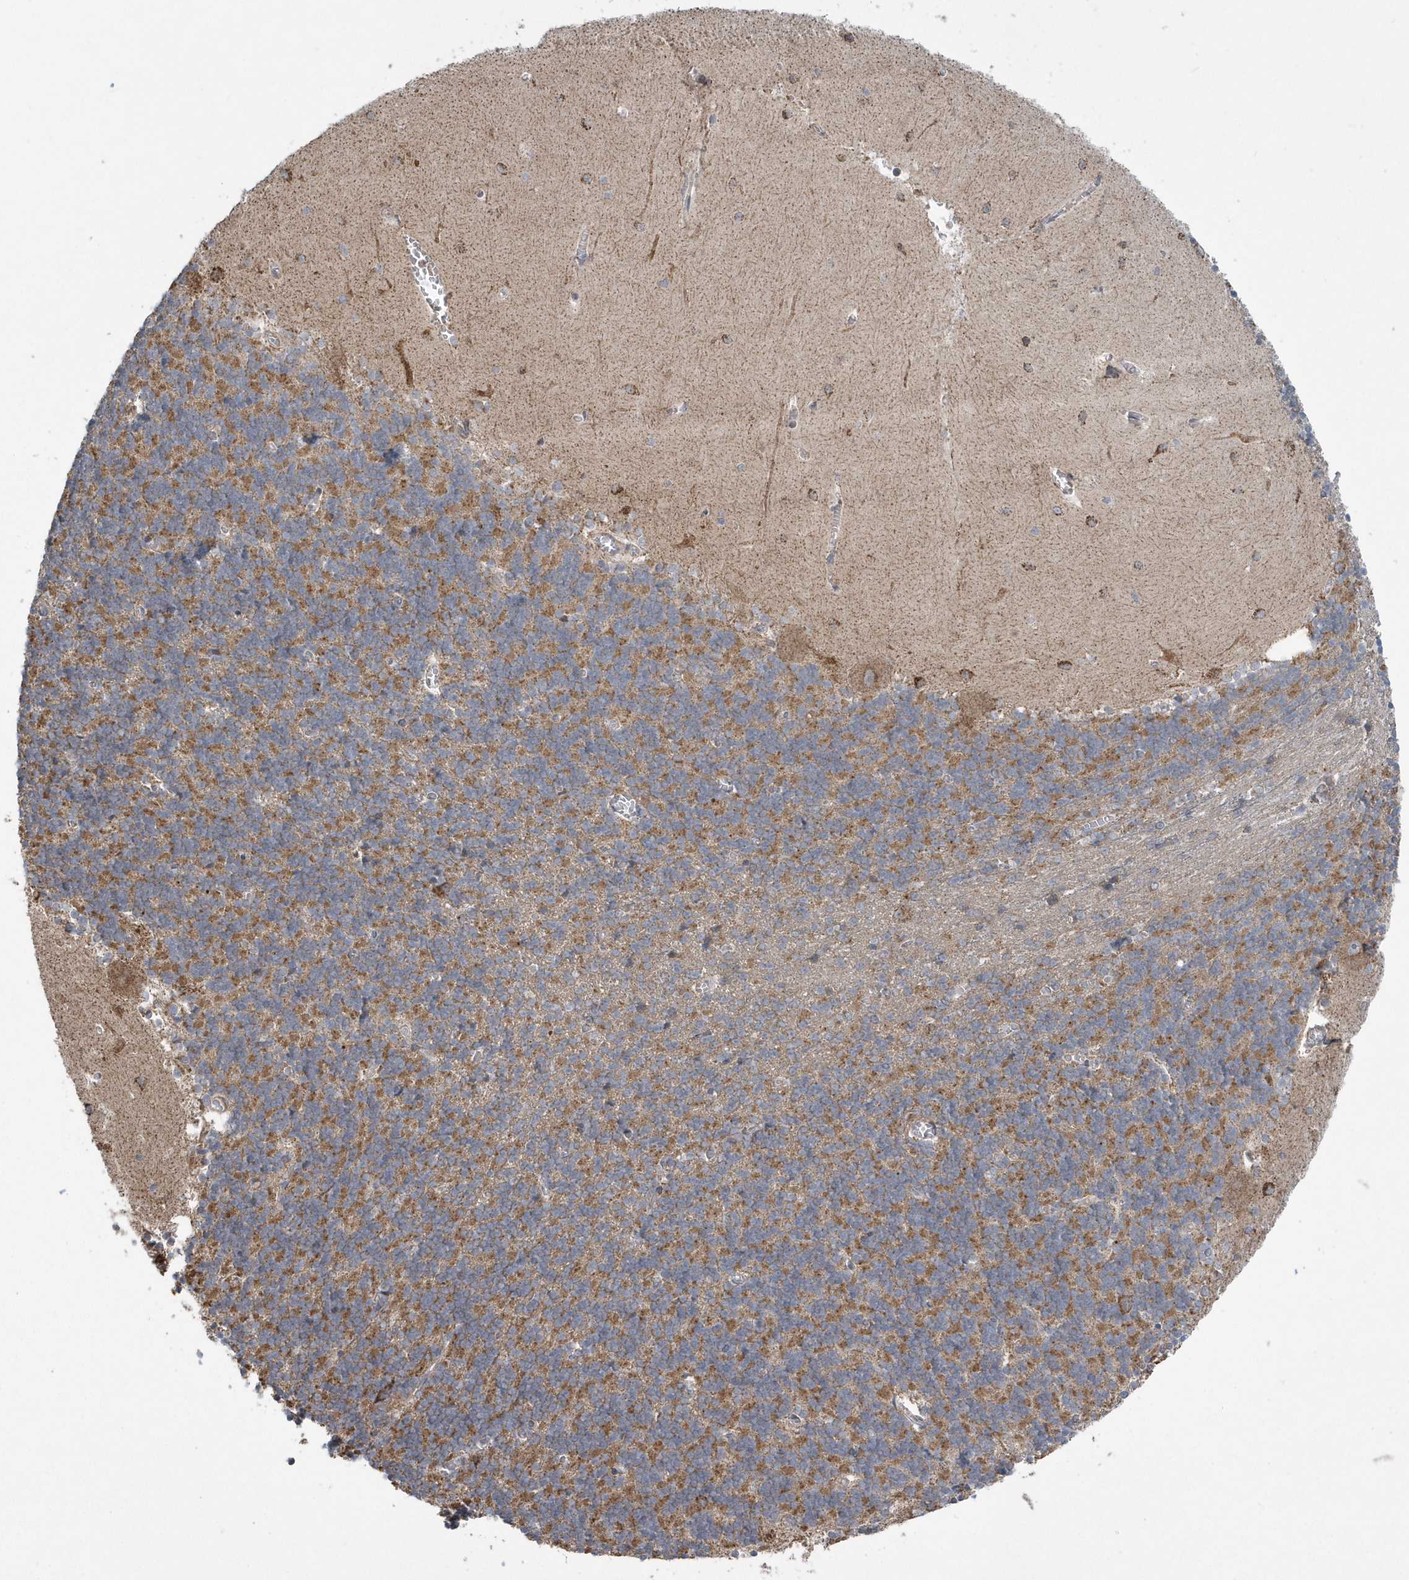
{"staining": {"intensity": "moderate", "quantity": ">75%", "location": "cytoplasmic/membranous"}, "tissue": "cerebellum", "cell_type": "Cells in granular layer", "image_type": "normal", "snomed": [{"axis": "morphology", "description": "Normal tissue, NOS"}, {"axis": "topography", "description": "Cerebellum"}], "caption": "Human cerebellum stained for a protein (brown) displays moderate cytoplasmic/membranous positive positivity in approximately >75% of cells in granular layer.", "gene": "SLX9", "patient": {"sex": "male", "age": 37}}